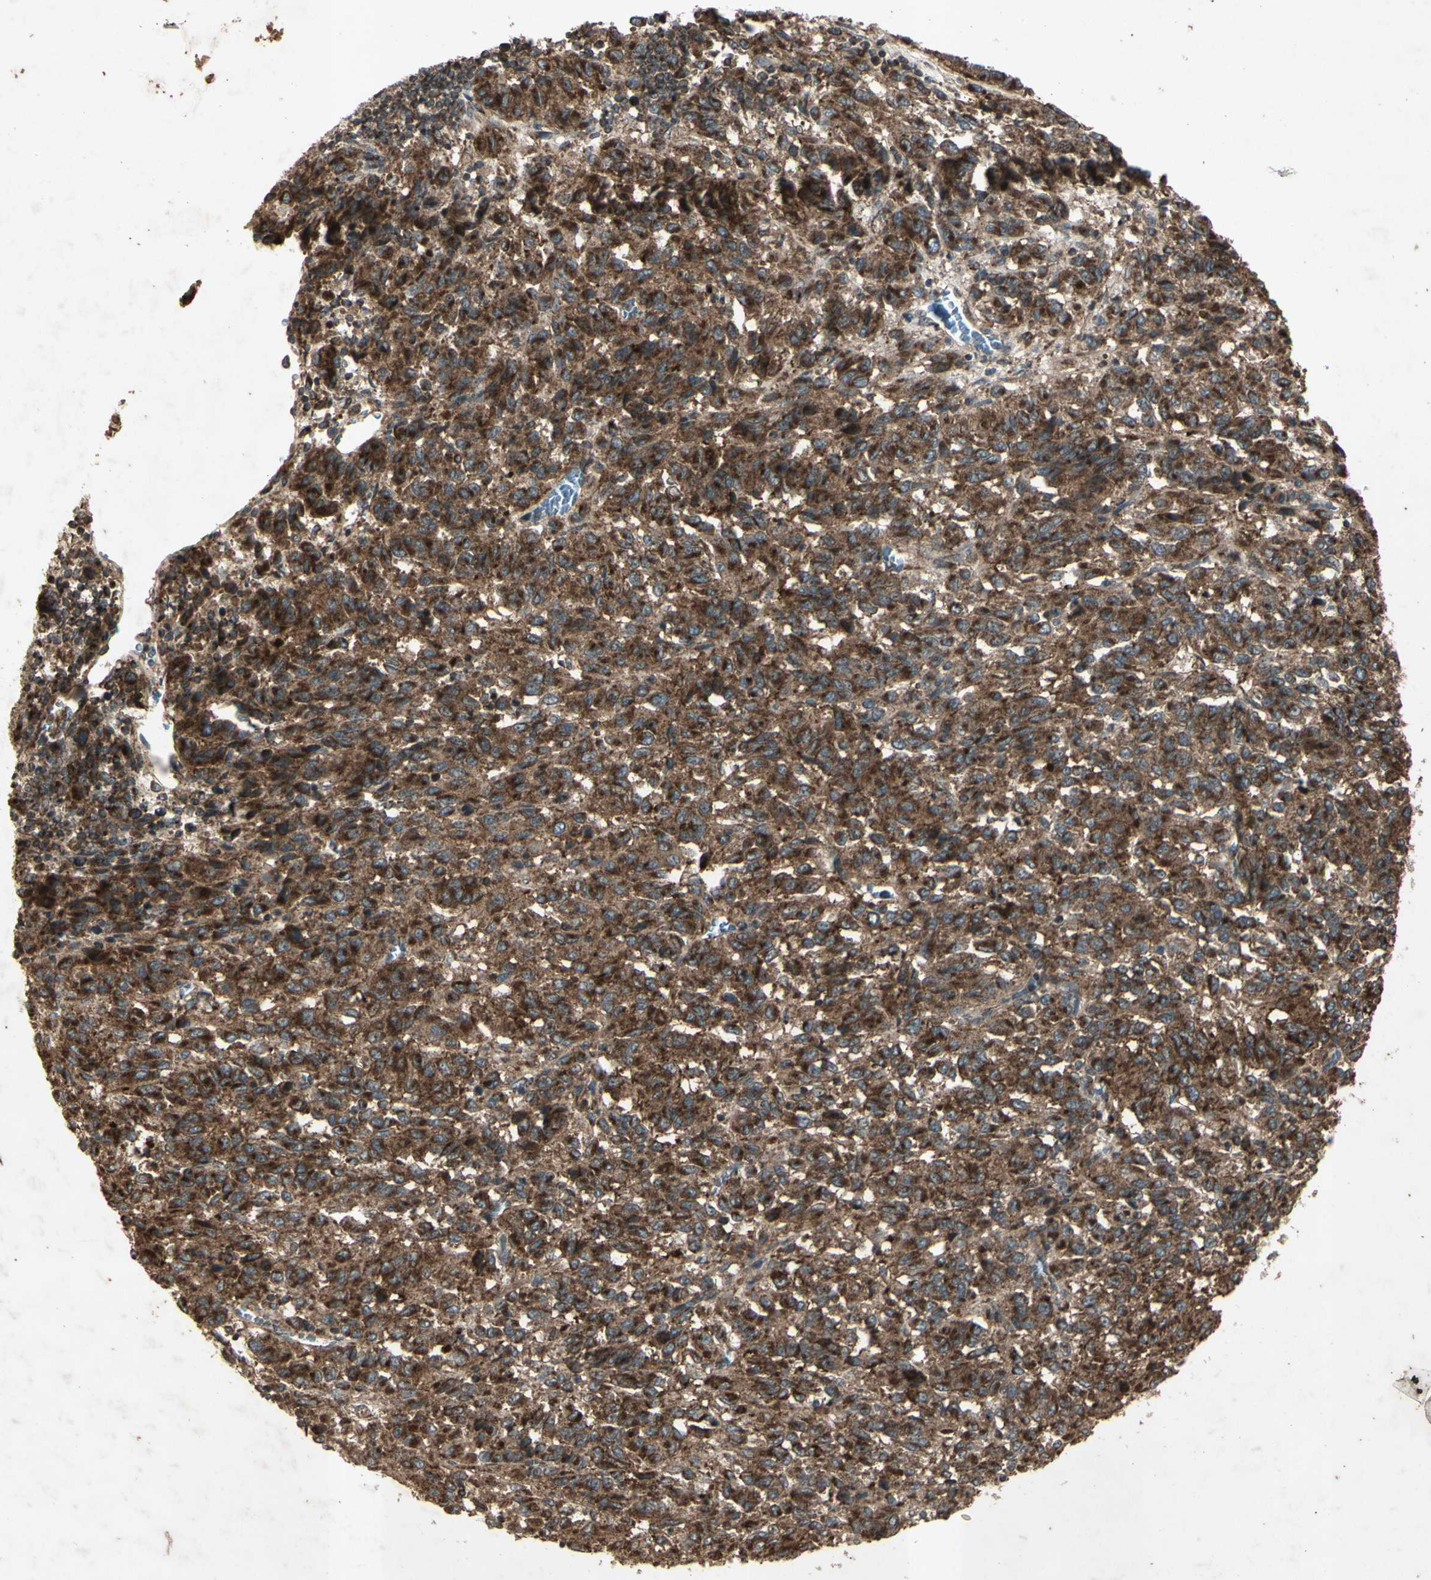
{"staining": {"intensity": "strong", "quantity": ">75%", "location": "cytoplasmic/membranous"}, "tissue": "melanoma", "cell_type": "Tumor cells", "image_type": "cancer", "snomed": [{"axis": "morphology", "description": "Malignant melanoma, Metastatic site"}, {"axis": "topography", "description": "Lung"}], "caption": "Malignant melanoma (metastatic site) stained with immunohistochemistry exhibits strong cytoplasmic/membranous expression in about >75% of tumor cells. (DAB (3,3'-diaminobenzidine) IHC with brightfield microscopy, high magnification).", "gene": "AP1G1", "patient": {"sex": "male", "age": 64}}